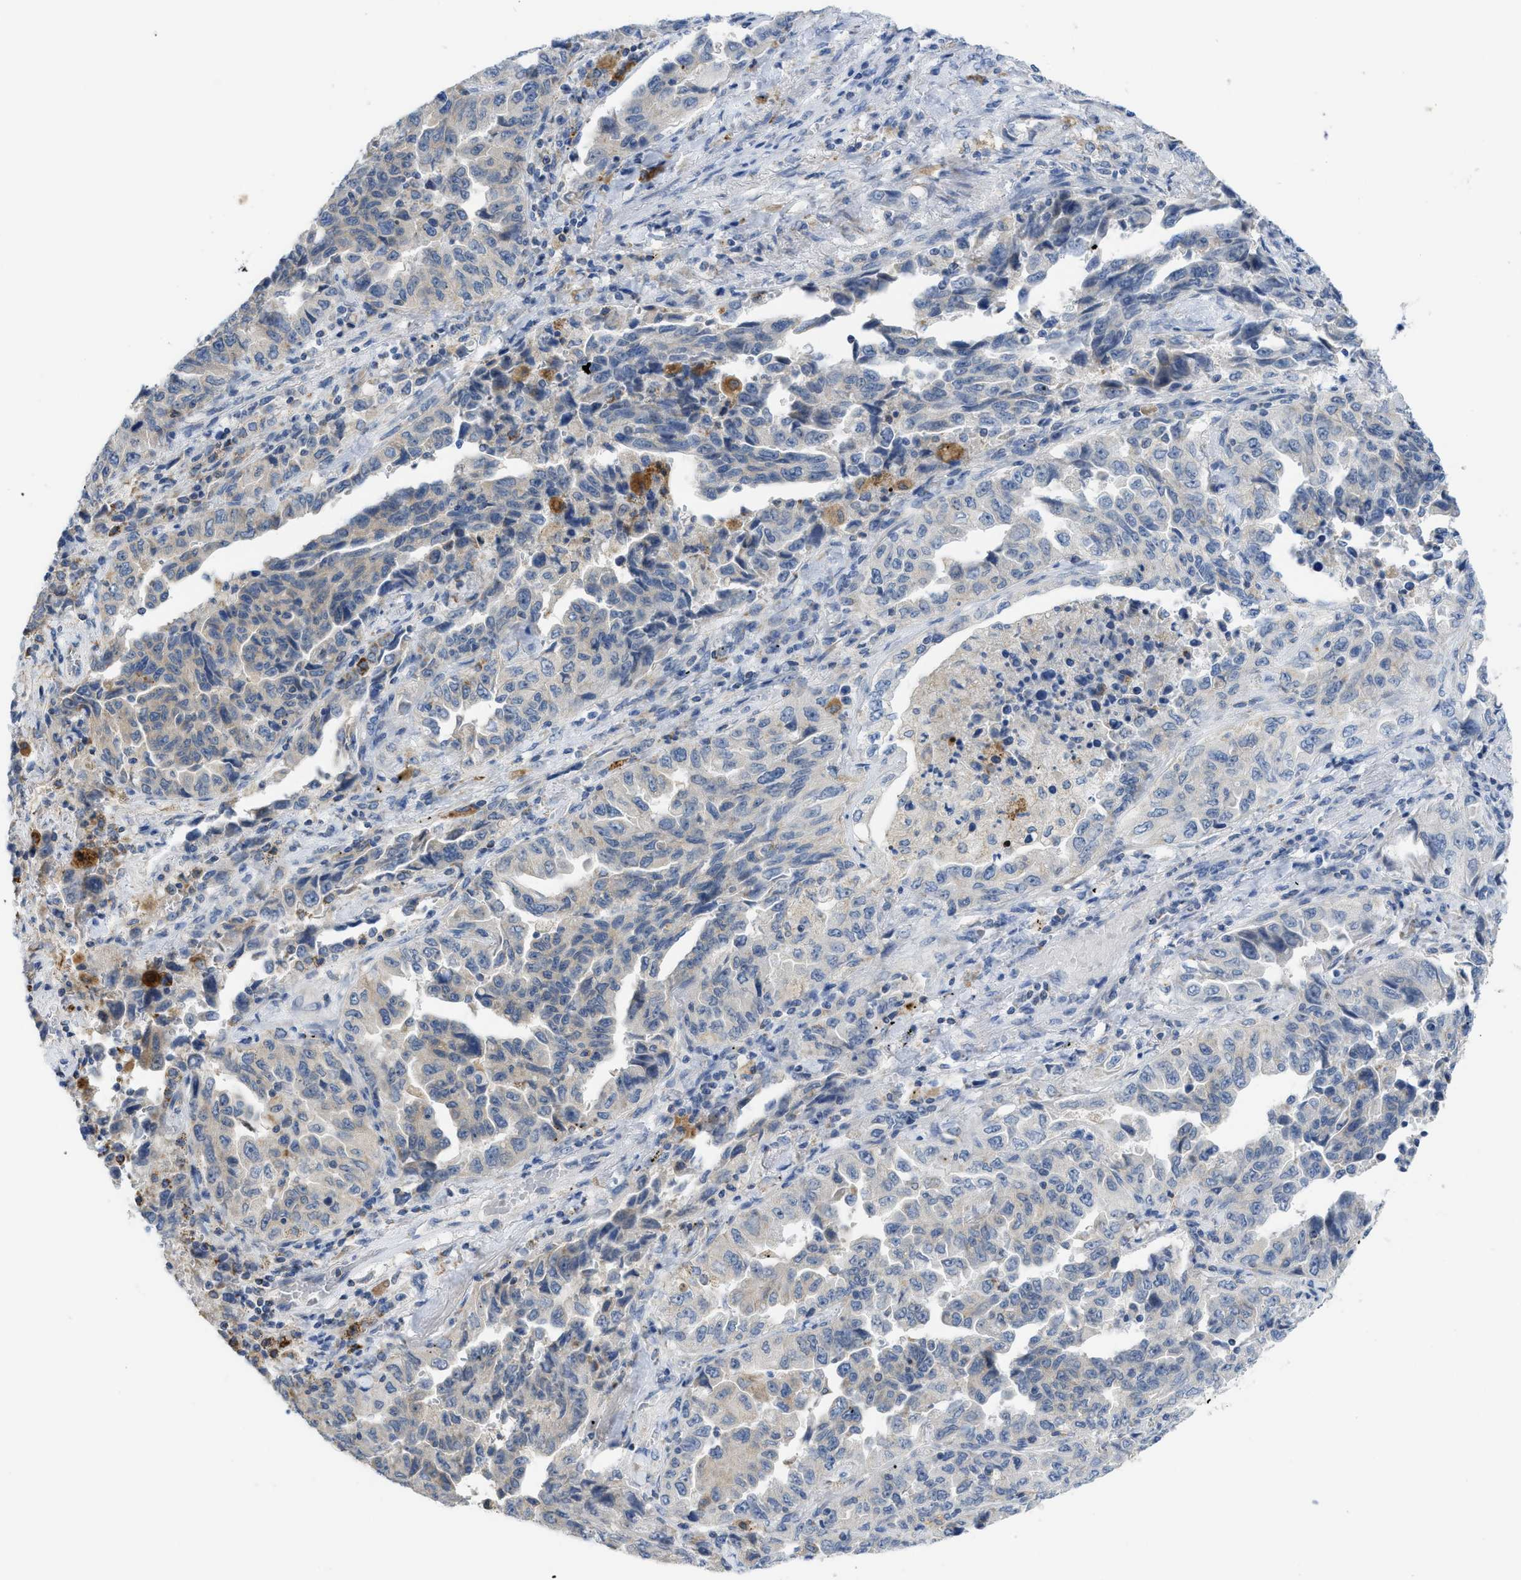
{"staining": {"intensity": "negative", "quantity": "none", "location": "none"}, "tissue": "lung cancer", "cell_type": "Tumor cells", "image_type": "cancer", "snomed": [{"axis": "morphology", "description": "Adenocarcinoma, NOS"}, {"axis": "topography", "description": "Lung"}], "caption": "Lung cancer (adenocarcinoma) was stained to show a protein in brown. There is no significant expression in tumor cells. (Stains: DAB immunohistochemistry (IHC) with hematoxylin counter stain, Microscopy: brightfield microscopy at high magnification).", "gene": "GATD3", "patient": {"sex": "female", "age": 51}}